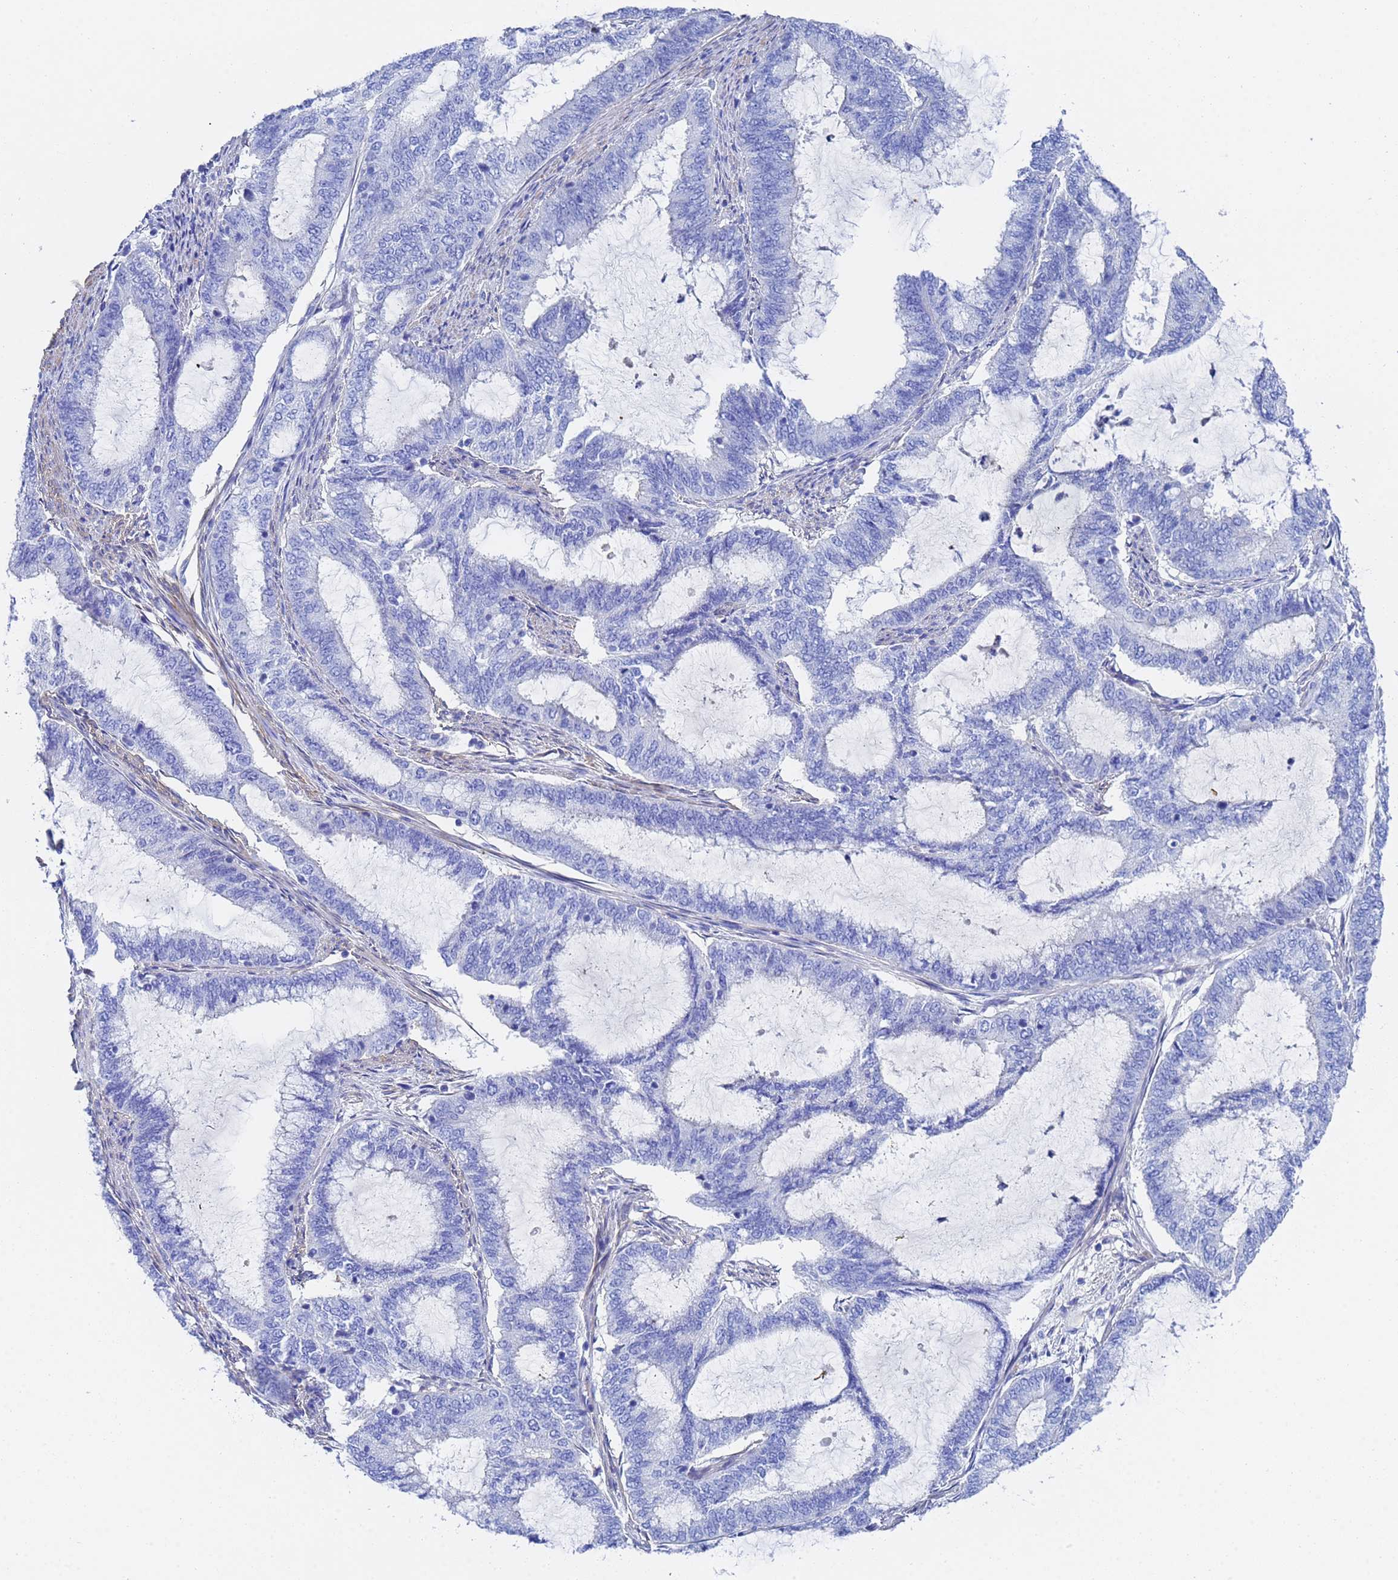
{"staining": {"intensity": "negative", "quantity": "none", "location": "none"}, "tissue": "endometrial cancer", "cell_type": "Tumor cells", "image_type": "cancer", "snomed": [{"axis": "morphology", "description": "Adenocarcinoma, NOS"}, {"axis": "topography", "description": "Endometrium"}], "caption": "This is an immunohistochemistry (IHC) photomicrograph of human adenocarcinoma (endometrial). There is no positivity in tumor cells.", "gene": "CST4", "patient": {"sex": "female", "age": 51}}